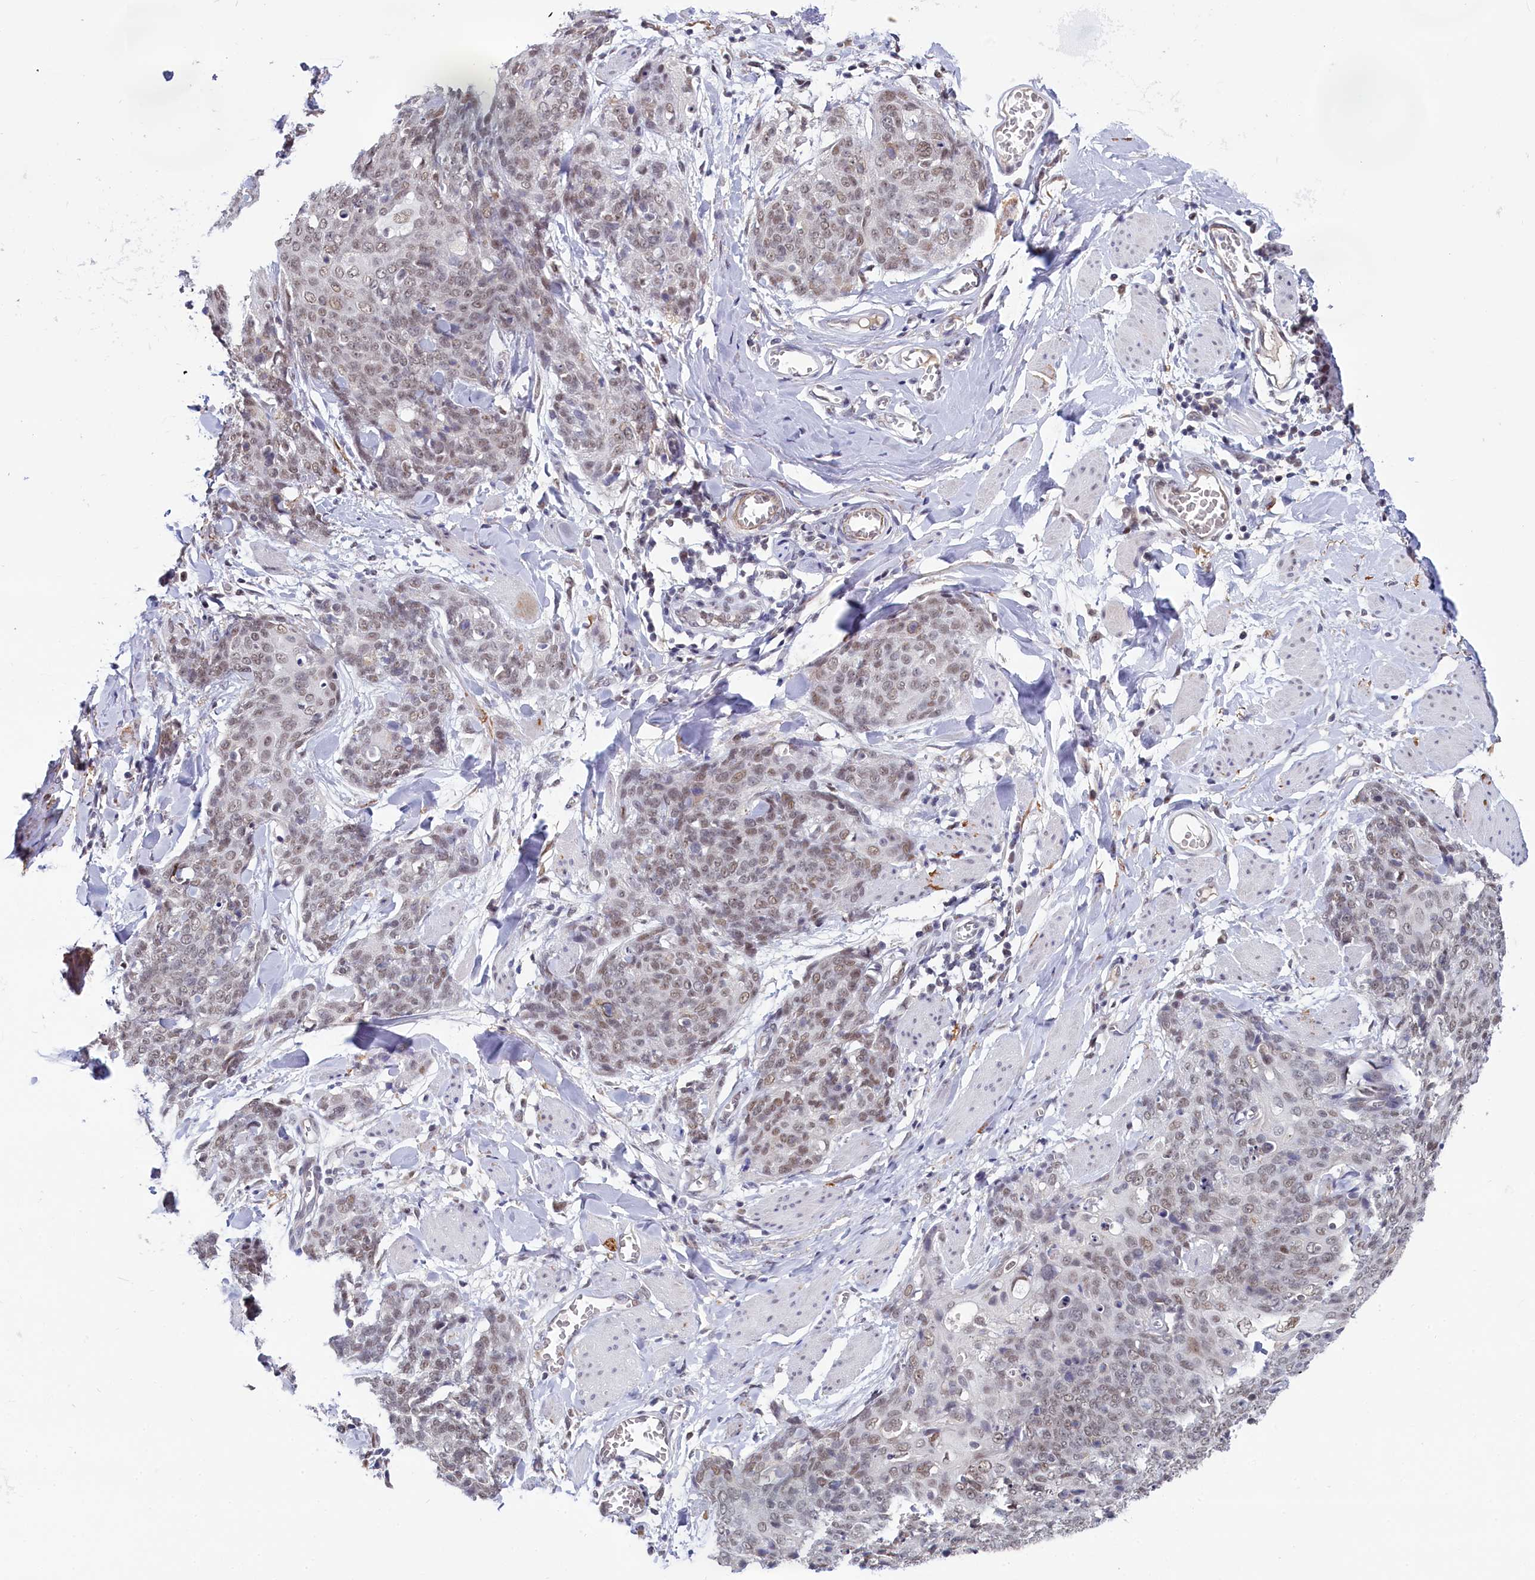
{"staining": {"intensity": "moderate", "quantity": "<25%", "location": "nuclear"}, "tissue": "skin cancer", "cell_type": "Tumor cells", "image_type": "cancer", "snomed": [{"axis": "morphology", "description": "Squamous cell carcinoma, NOS"}, {"axis": "topography", "description": "Skin"}, {"axis": "topography", "description": "Vulva"}], "caption": "The micrograph displays a brown stain indicating the presence of a protein in the nuclear of tumor cells in skin squamous cell carcinoma. (brown staining indicates protein expression, while blue staining denotes nuclei).", "gene": "PPHLN1", "patient": {"sex": "female", "age": 85}}